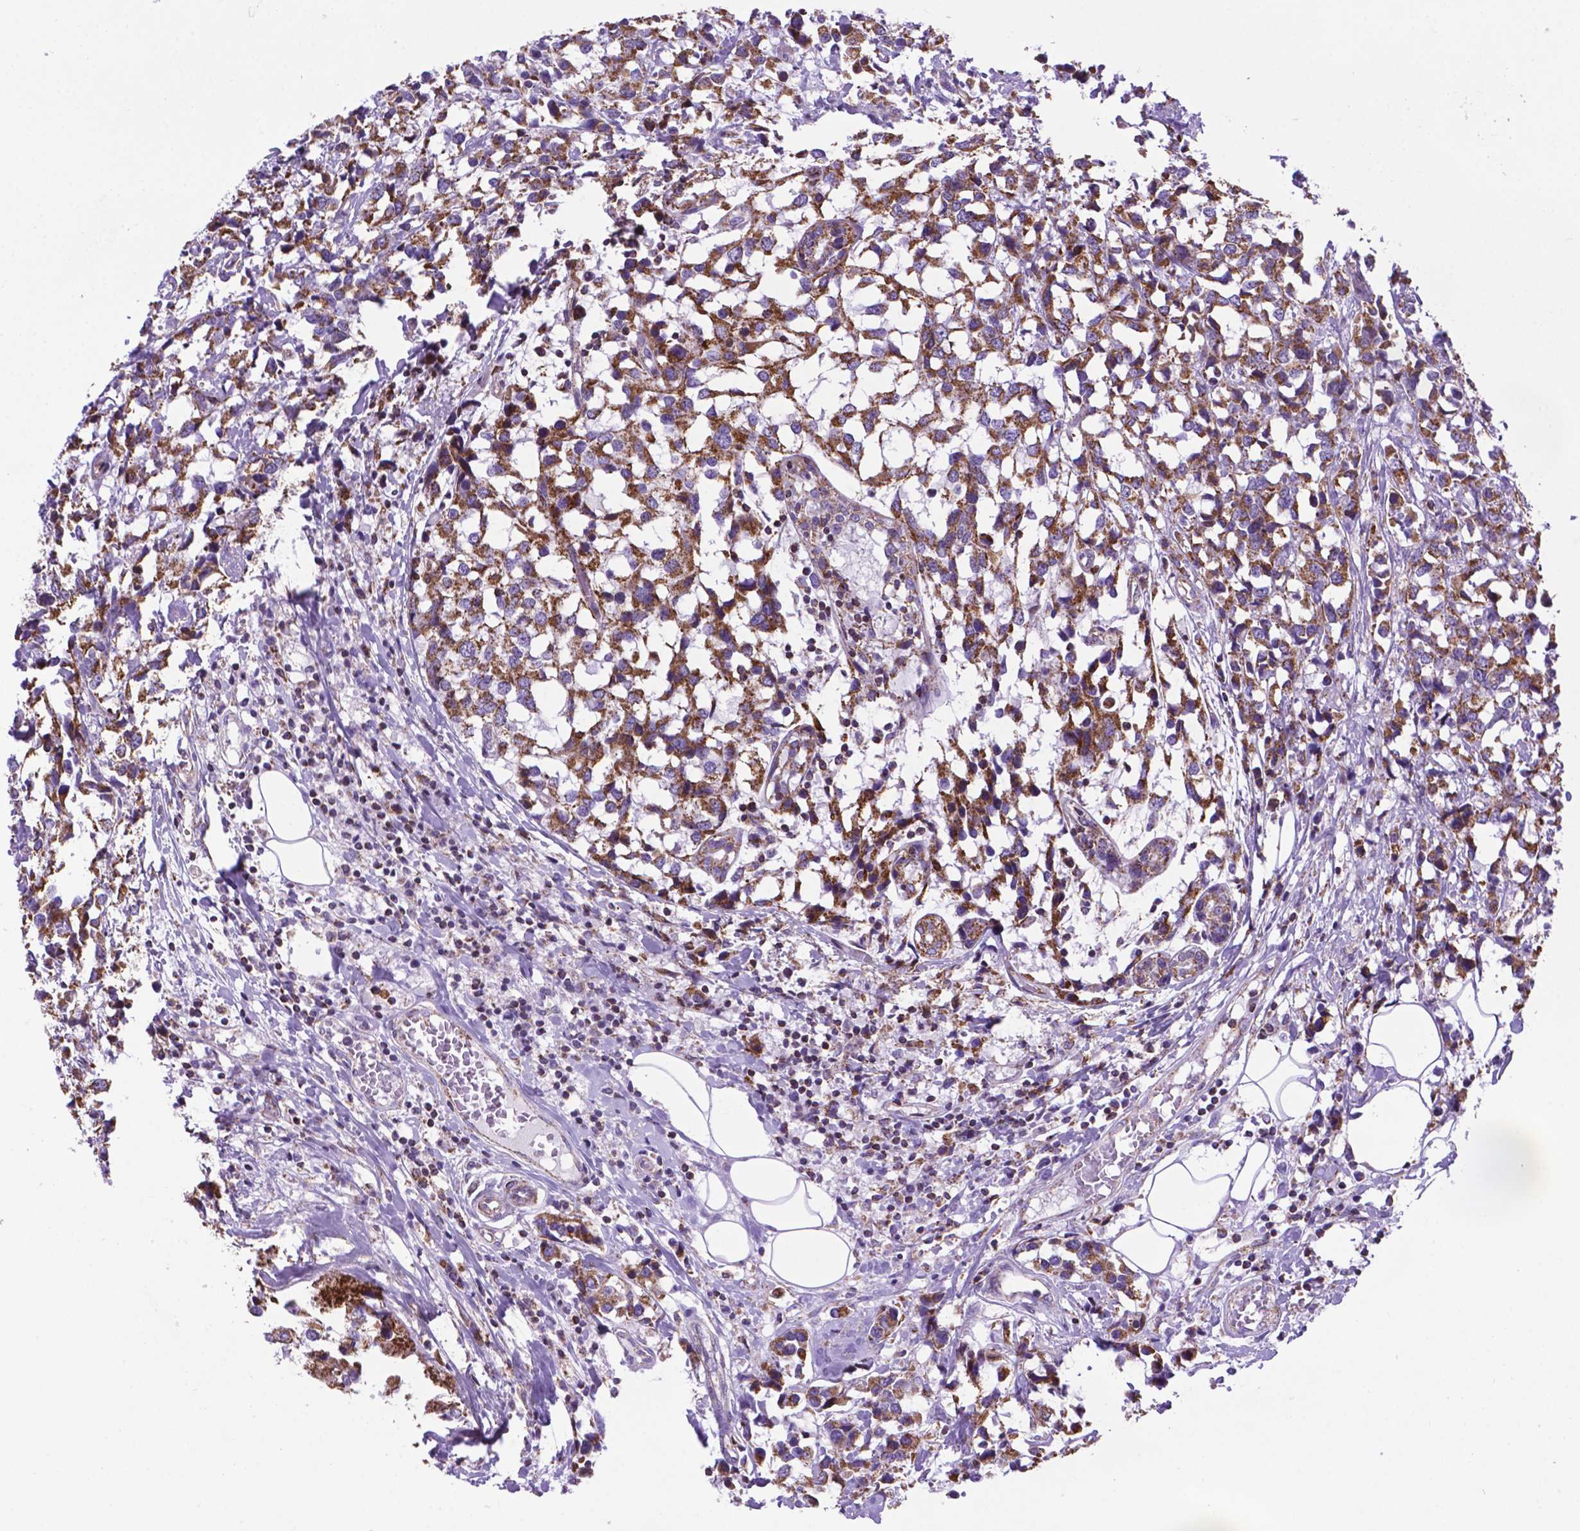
{"staining": {"intensity": "moderate", "quantity": ">75%", "location": "cytoplasmic/membranous"}, "tissue": "breast cancer", "cell_type": "Tumor cells", "image_type": "cancer", "snomed": [{"axis": "morphology", "description": "Lobular carcinoma"}, {"axis": "topography", "description": "Breast"}], "caption": "This is a photomicrograph of IHC staining of breast cancer, which shows moderate positivity in the cytoplasmic/membranous of tumor cells.", "gene": "POU3F3", "patient": {"sex": "female", "age": 59}}